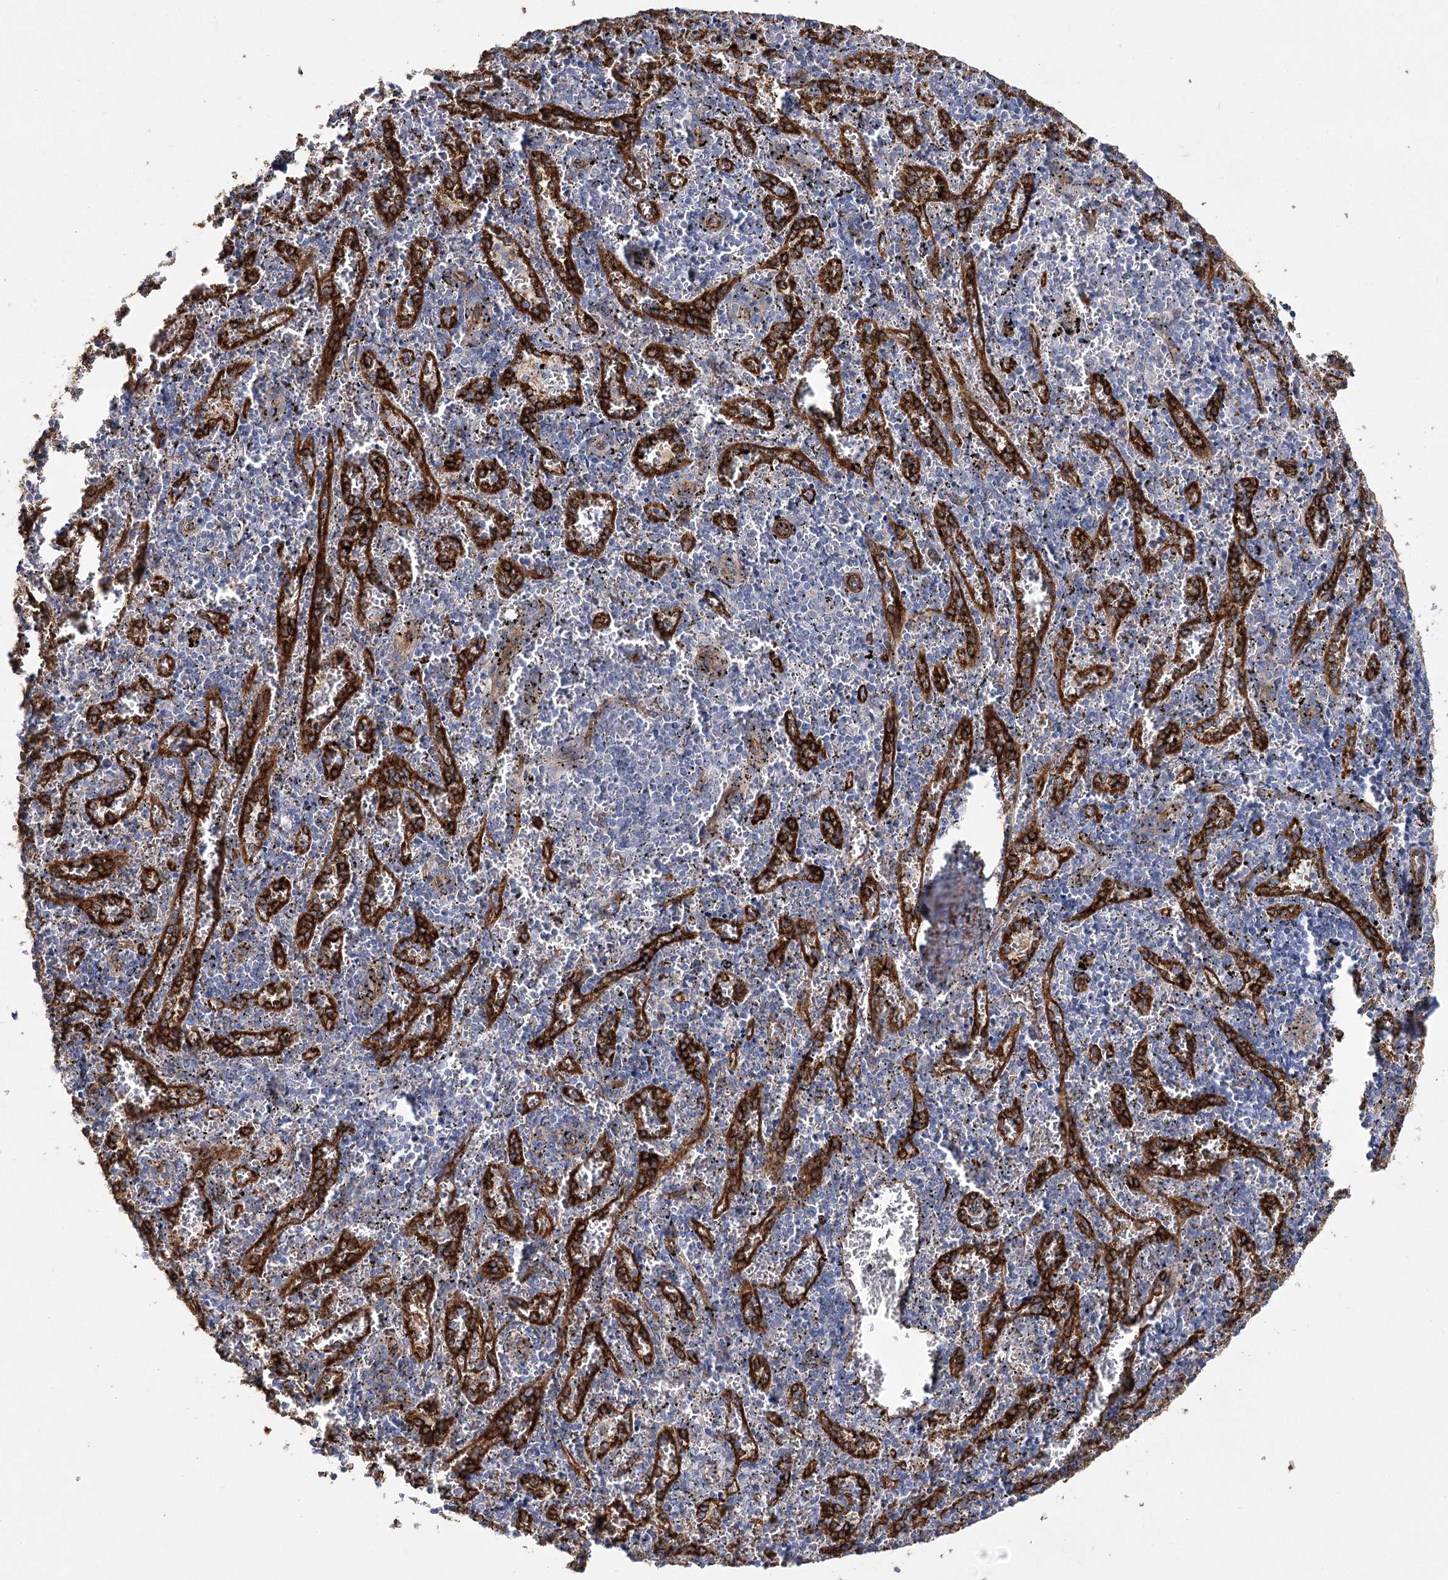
{"staining": {"intensity": "negative", "quantity": "none", "location": "none"}, "tissue": "spleen", "cell_type": "Cells in red pulp", "image_type": "normal", "snomed": [{"axis": "morphology", "description": "Normal tissue, NOS"}, {"axis": "topography", "description": "Spleen"}], "caption": "The IHC micrograph has no significant positivity in cells in red pulp of spleen. The staining was performed using DAB (3,3'-diaminobenzidine) to visualize the protein expression in brown, while the nuclei were stained in blue with hematoxylin (Magnification: 20x).", "gene": "TMEM164", "patient": {"sex": "male", "age": 11}}